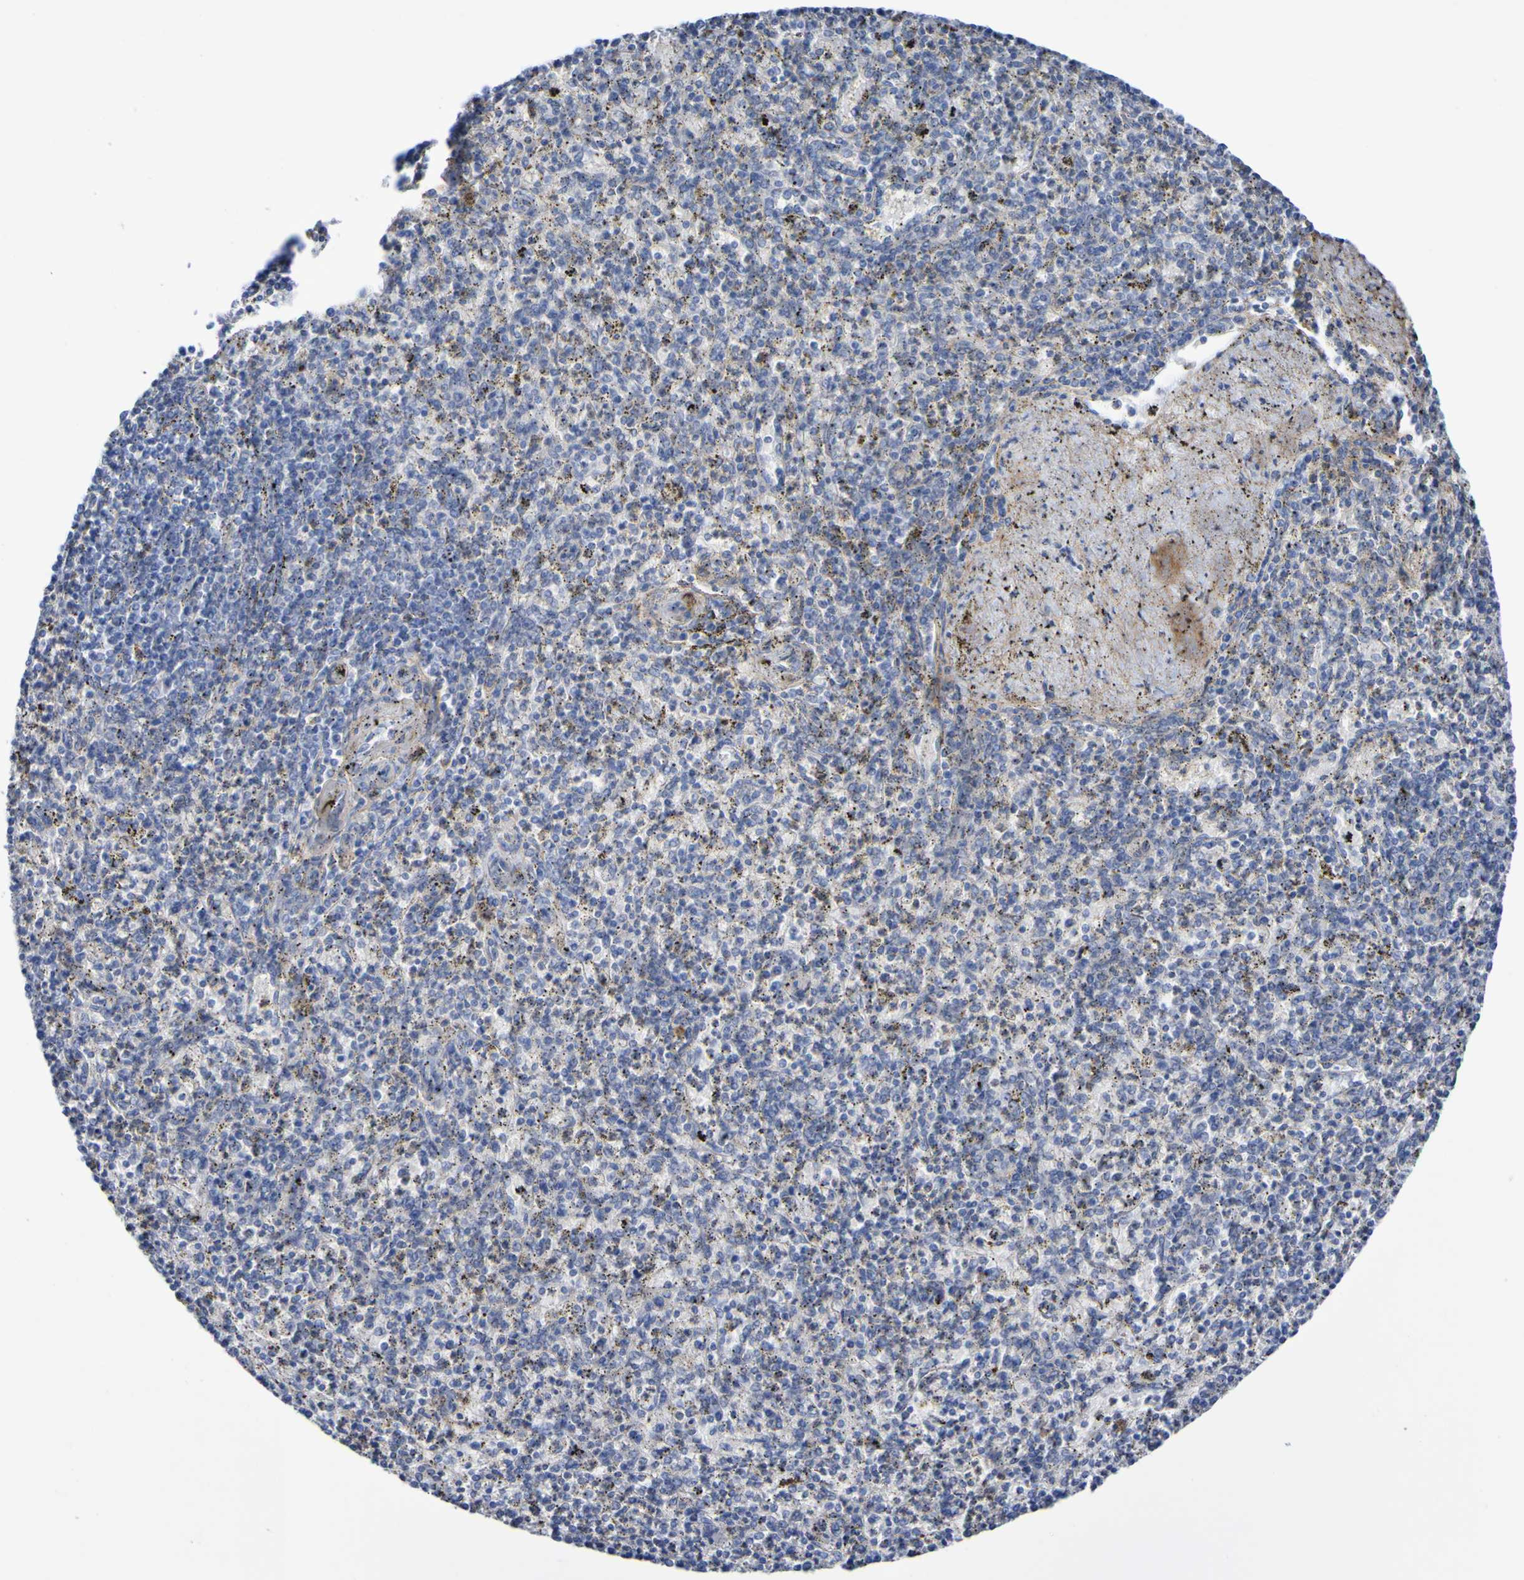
{"staining": {"intensity": "negative", "quantity": "none", "location": "none"}, "tissue": "spleen", "cell_type": "Cells in red pulp", "image_type": "normal", "snomed": [{"axis": "morphology", "description": "Normal tissue, NOS"}, {"axis": "topography", "description": "Spleen"}], "caption": "A photomicrograph of human spleen is negative for staining in cells in red pulp. The staining was performed using DAB to visualize the protein expression in brown, while the nuclei were stained in blue with hematoxylin (Magnification: 20x).", "gene": "SGCB", "patient": {"sex": "male", "age": 72}}